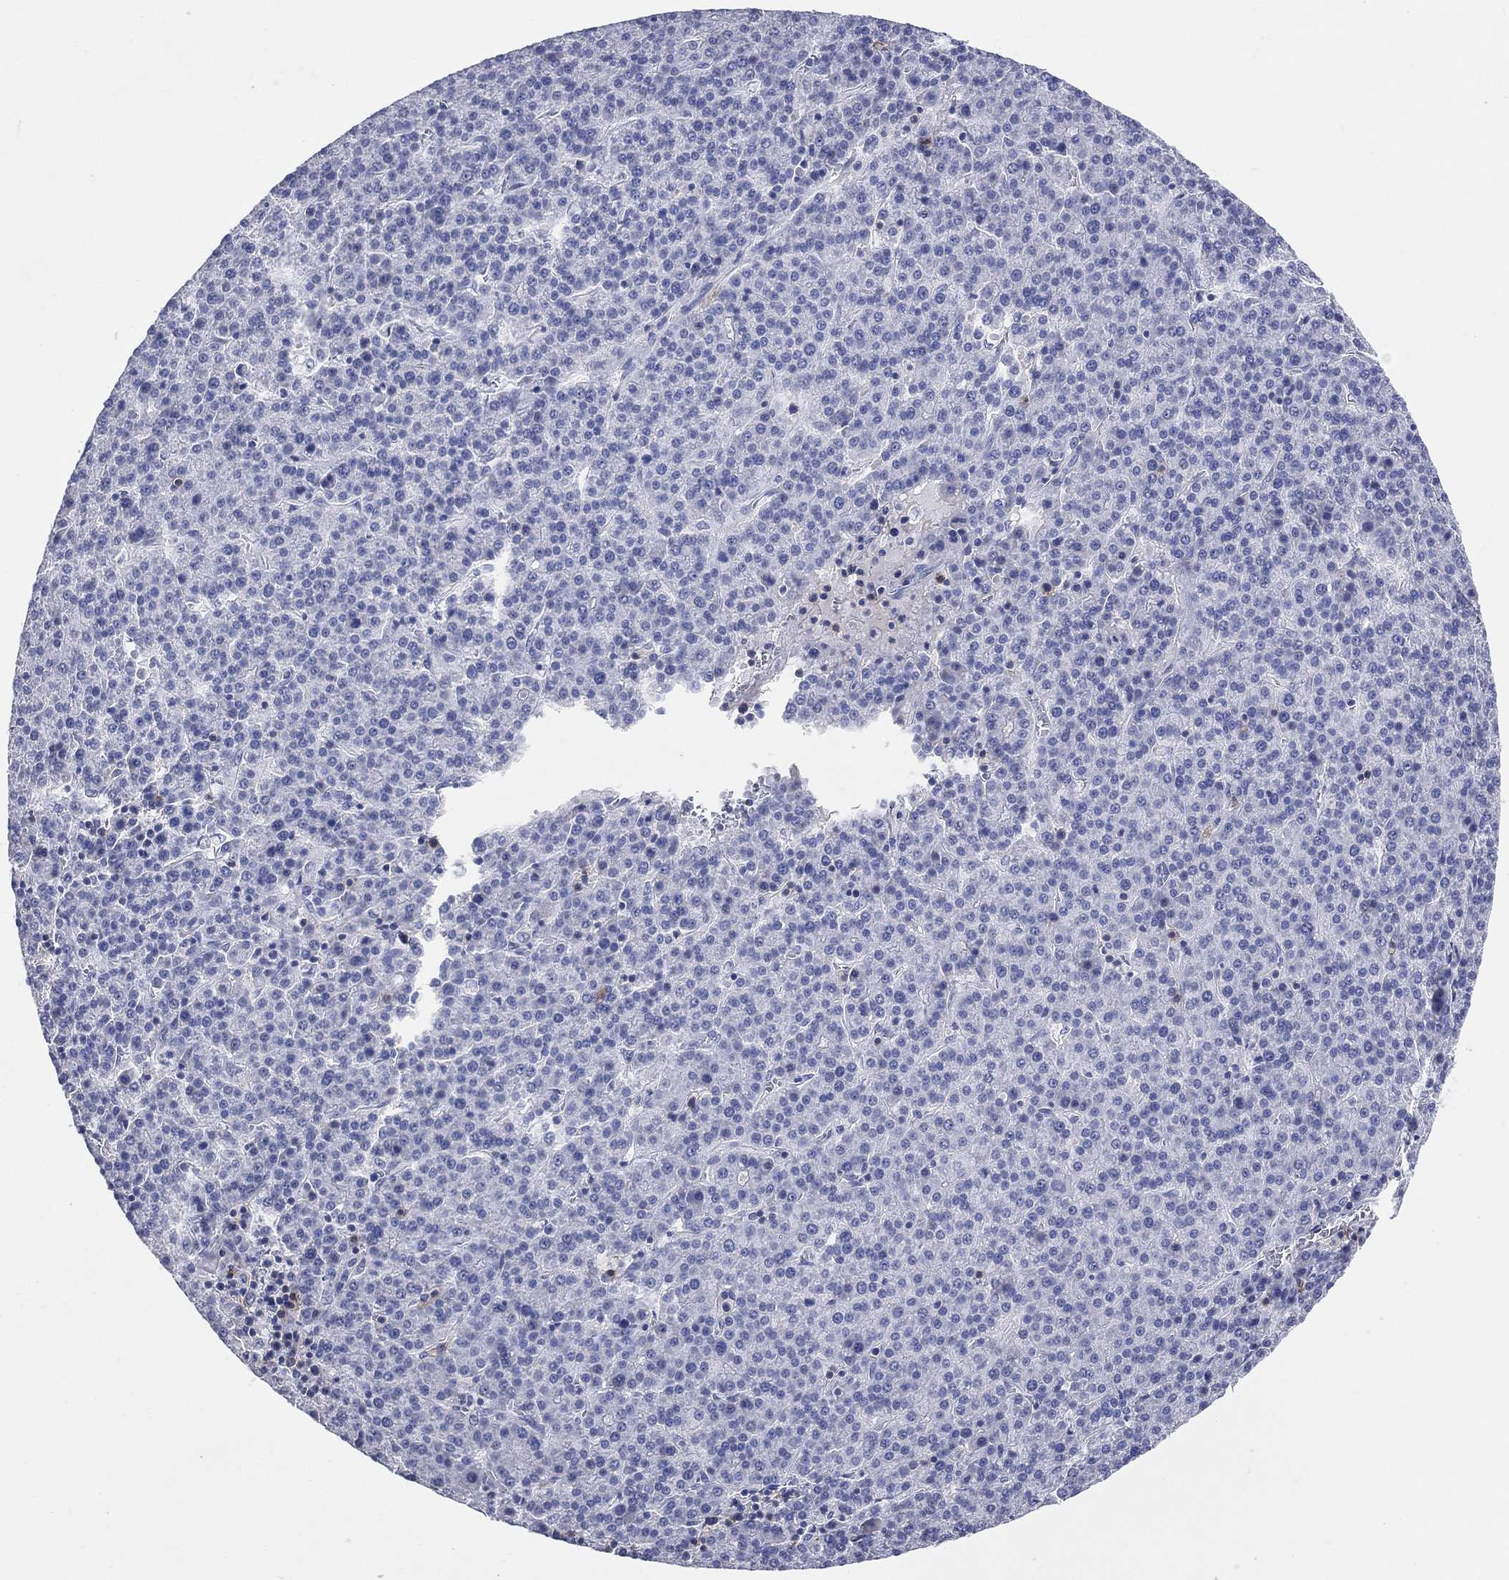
{"staining": {"intensity": "negative", "quantity": "none", "location": "none"}, "tissue": "liver cancer", "cell_type": "Tumor cells", "image_type": "cancer", "snomed": [{"axis": "morphology", "description": "Carcinoma, Hepatocellular, NOS"}, {"axis": "topography", "description": "Liver"}], "caption": "DAB immunohistochemical staining of liver cancer (hepatocellular carcinoma) shows no significant positivity in tumor cells. Brightfield microscopy of immunohistochemistry (IHC) stained with DAB (brown) and hematoxylin (blue), captured at high magnification.", "gene": "LAT", "patient": {"sex": "female", "age": 58}}